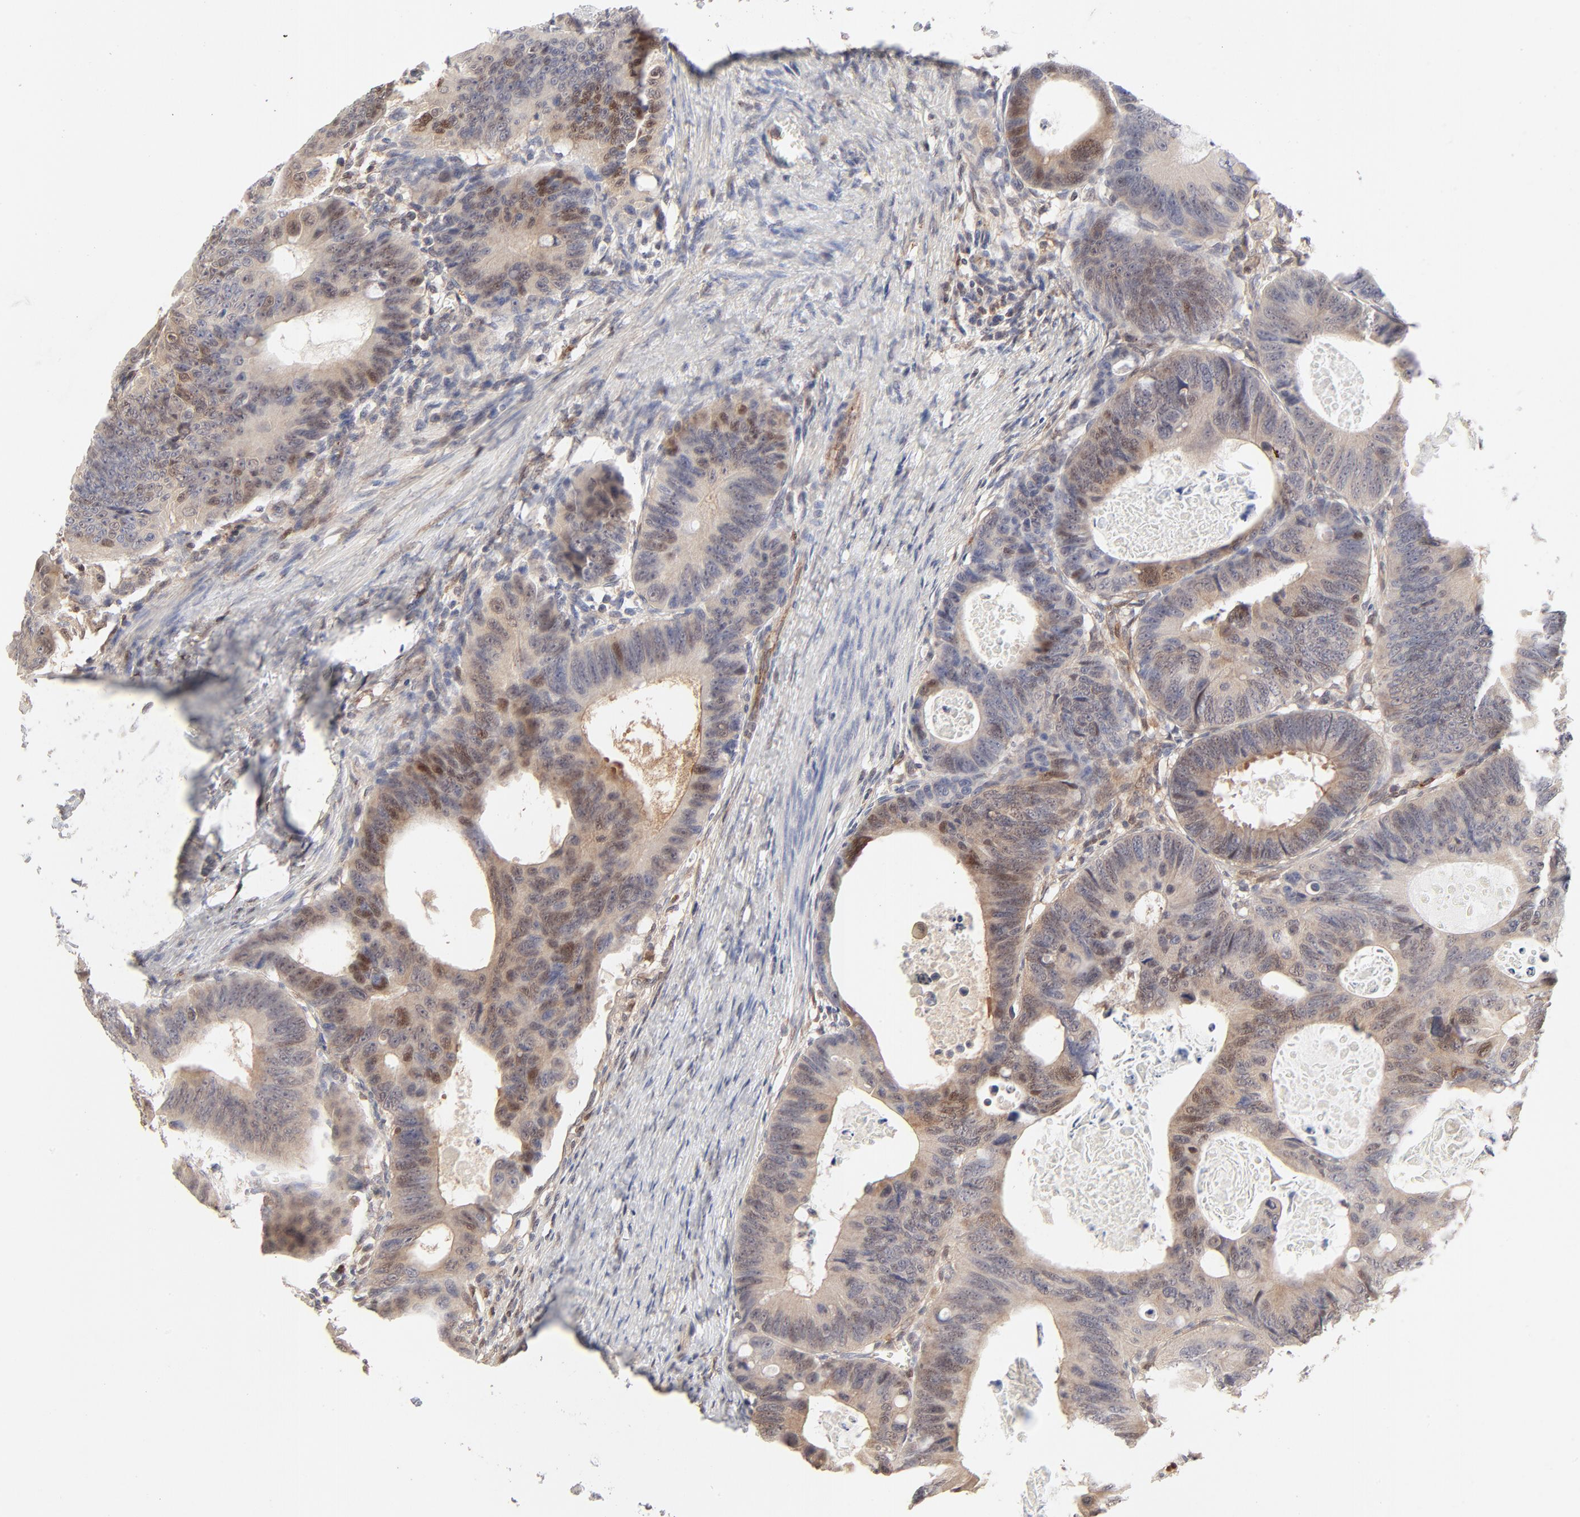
{"staining": {"intensity": "weak", "quantity": "<25%", "location": "nuclear"}, "tissue": "colorectal cancer", "cell_type": "Tumor cells", "image_type": "cancer", "snomed": [{"axis": "morphology", "description": "Adenocarcinoma, NOS"}, {"axis": "topography", "description": "Colon"}], "caption": "A micrograph of colorectal adenocarcinoma stained for a protein displays no brown staining in tumor cells.", "gene": "CDK6", "patient": {"sex": "female", "age": 55}}